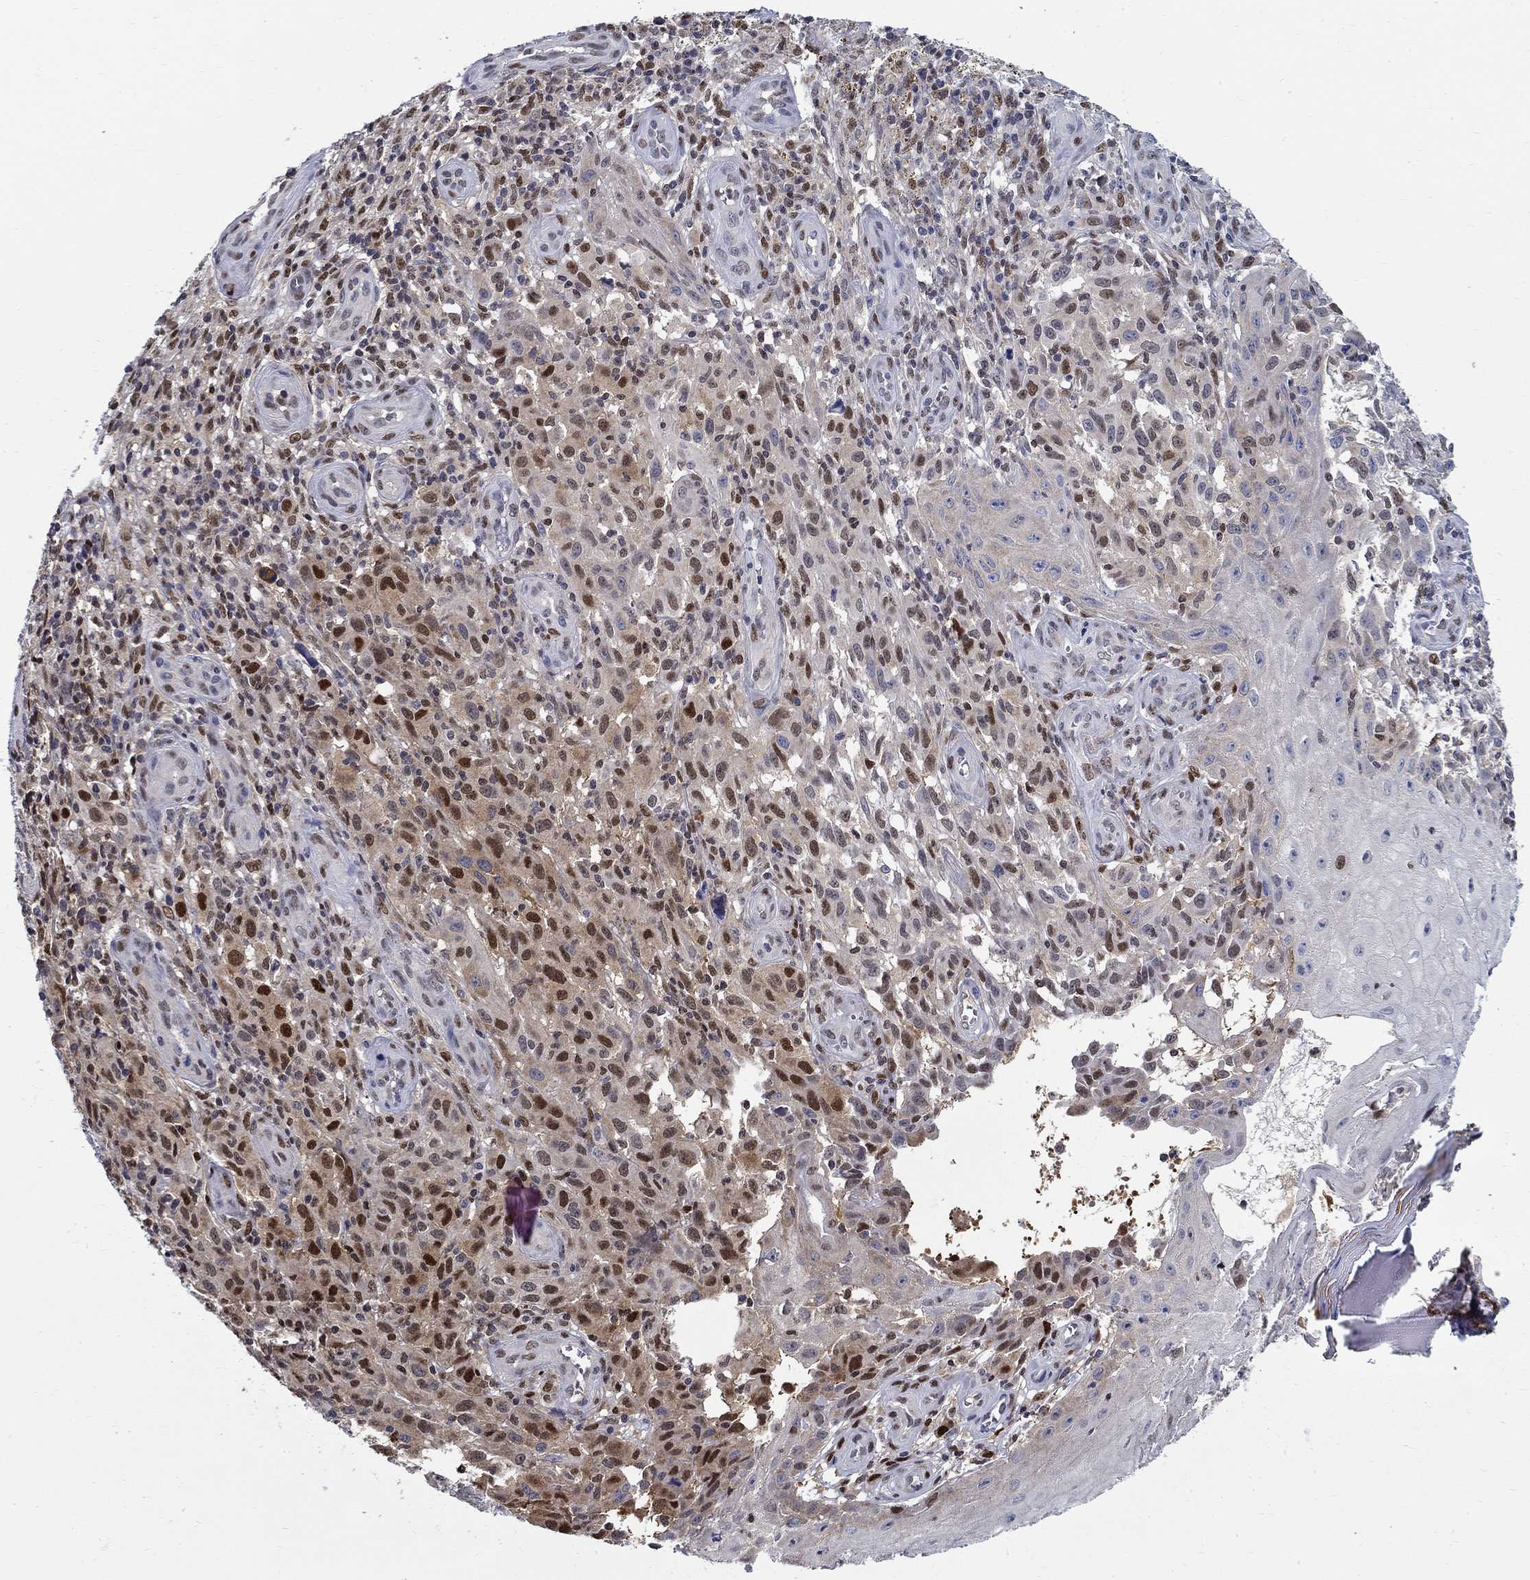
{"staining": {"intensity": "strong", "quantity": "<25%", "location": "nuclear"}, "tissue": "melanoma", "cell_type": "Tumor cells", "image_type": "cancer", "snomed": [{"axis": "morphology", "description": "Malignant melanoma, NOS"}, {"axis": "topography", "description": "Skin"}], "caption": "The immunohistochemical stain shows strong nuclear positivity in tumor cells of melanoma tissue.", "gene": "ZNF594", "patient": {"sex": "female", "age": 53}}